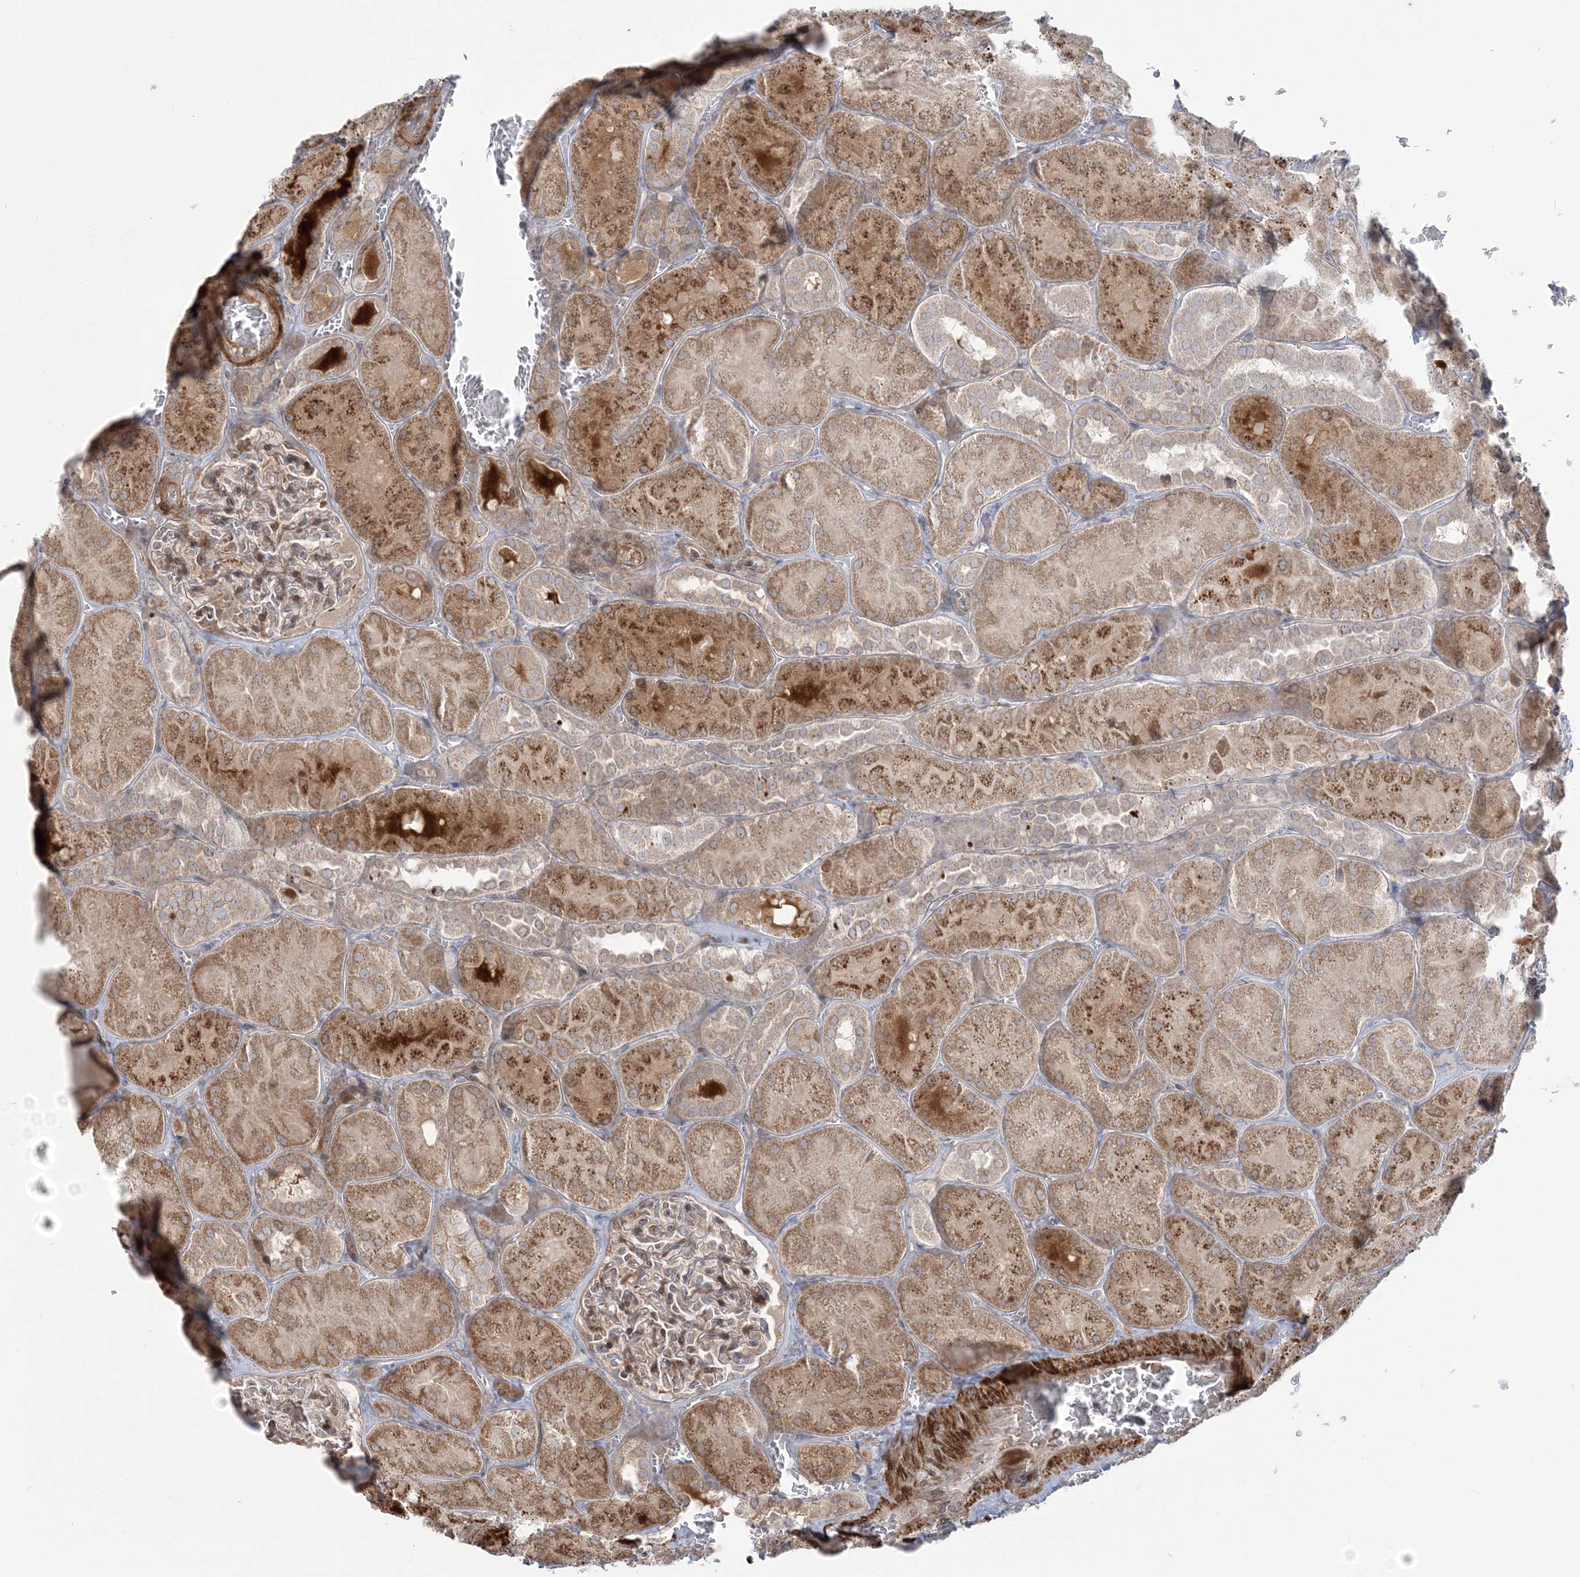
{"staining": {"intensity": "moderate", "quantity": "25%-75%", "location": "cytoplasmic/membranous,nuclear"}, "tissue": "kidney", "cell_type": "Cells in glomeruli", "image_type": "normal", "snomed": [{"axis": "morphology", "description": "Normal tissue, NOS"}, {"axis": "topography", "description": "Kidney"}], "caption": "Immunohistochemistry (DAB (3,3'-diaminobenzidine)) staining of normal human kidney exhibits moderate cytoplasmic/membranous,nuclear protein expression in about 25%-75% of cells in glomeruli.", "gene": "NUDT9", "patient": {"sex": "male", "age": 28}}